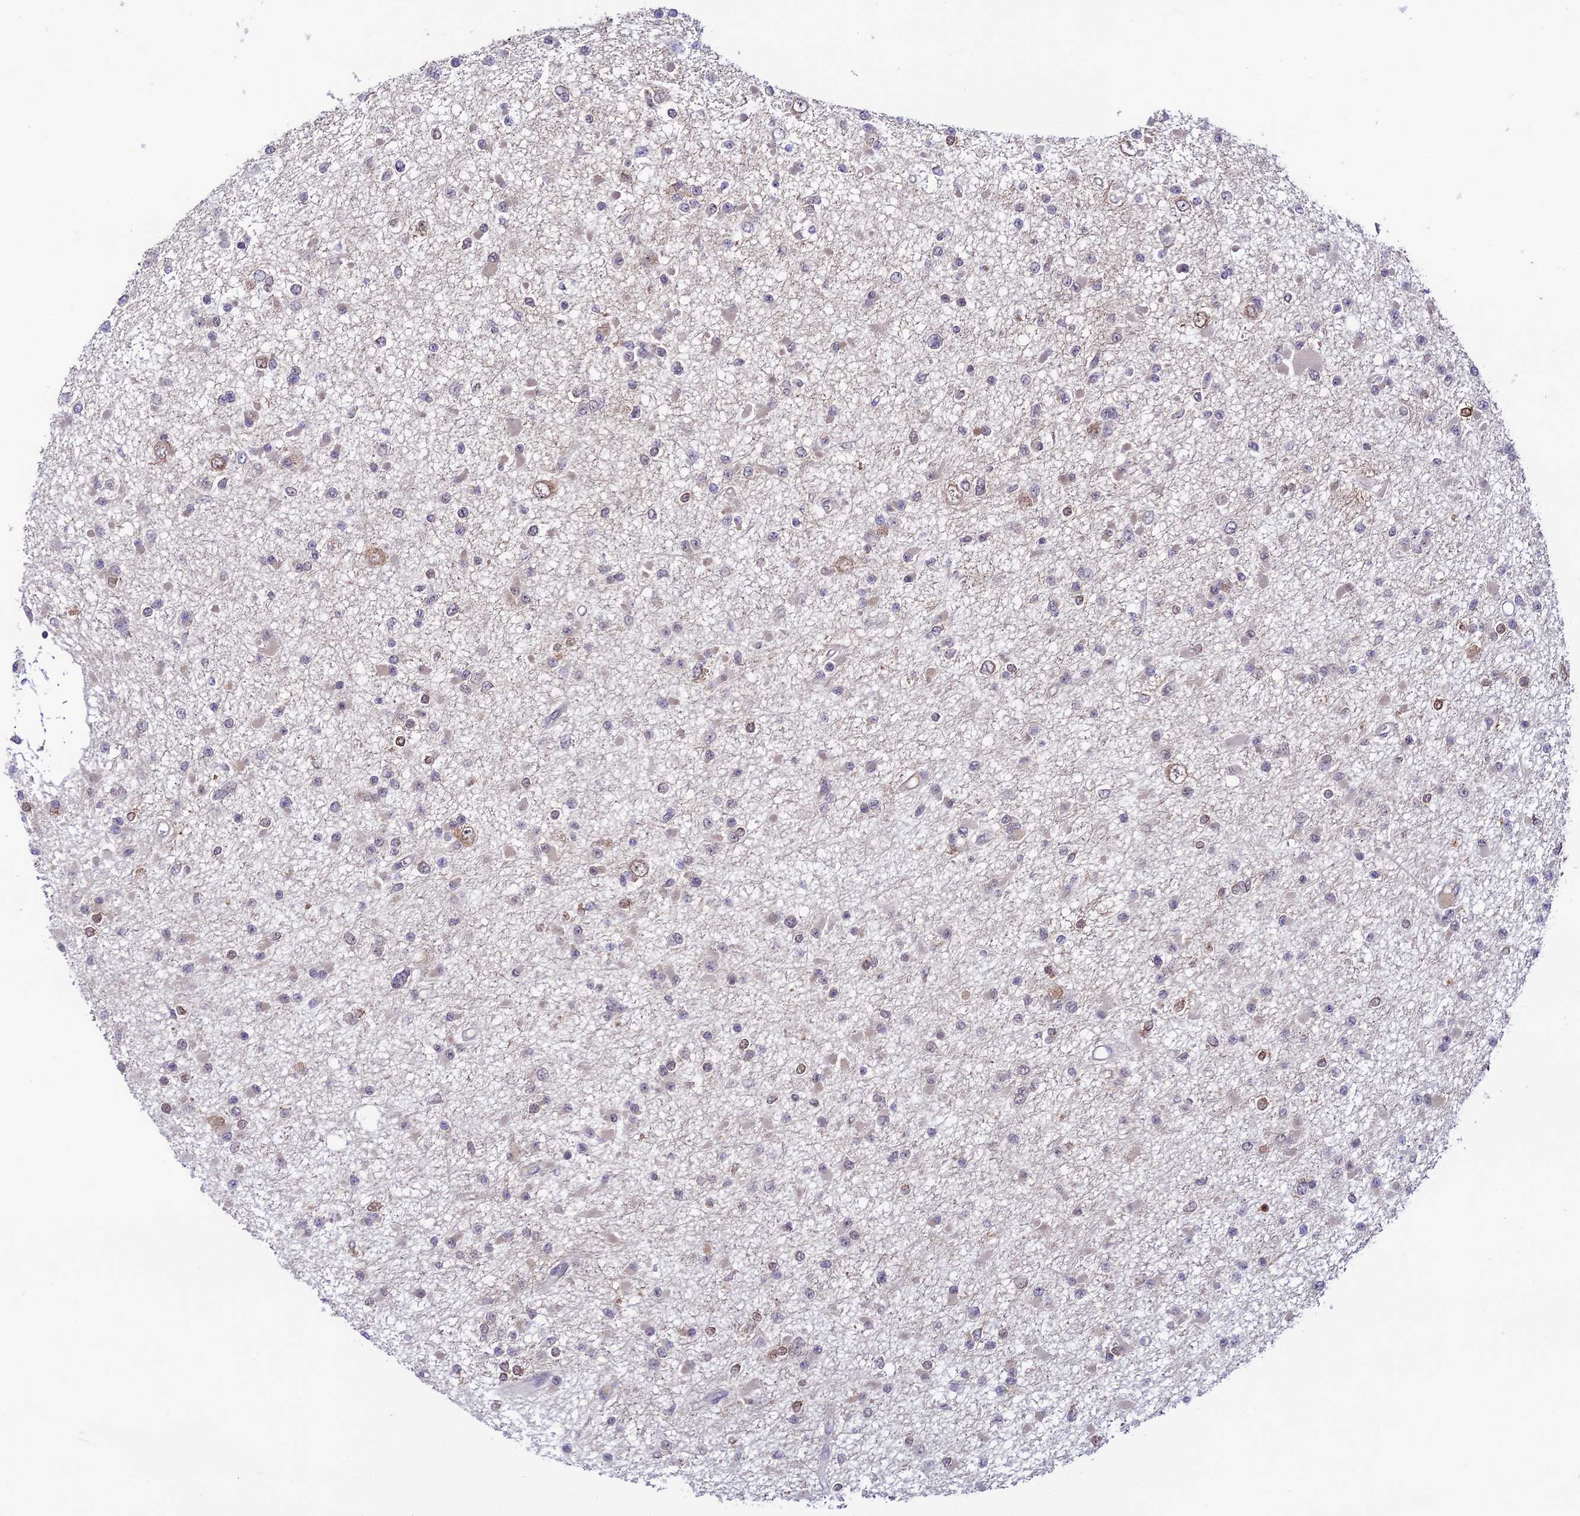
{"staining": {"intensity": "negative", "quantity": "none", "location": "none"}, "tissue": "glioma", "cell_type": "Tumor cells", "image_type": "cancer", "snomed": [{"axis": "morphology", "description": "Glioma, malignant, Low grade"}, {"axis": "topography", "description": "Brain"}], "caption": "The image reveals no significant expression in tumor cells of glioma.", "gene": "TRIM40", "patient": {"sex": "female", "age": 22}}